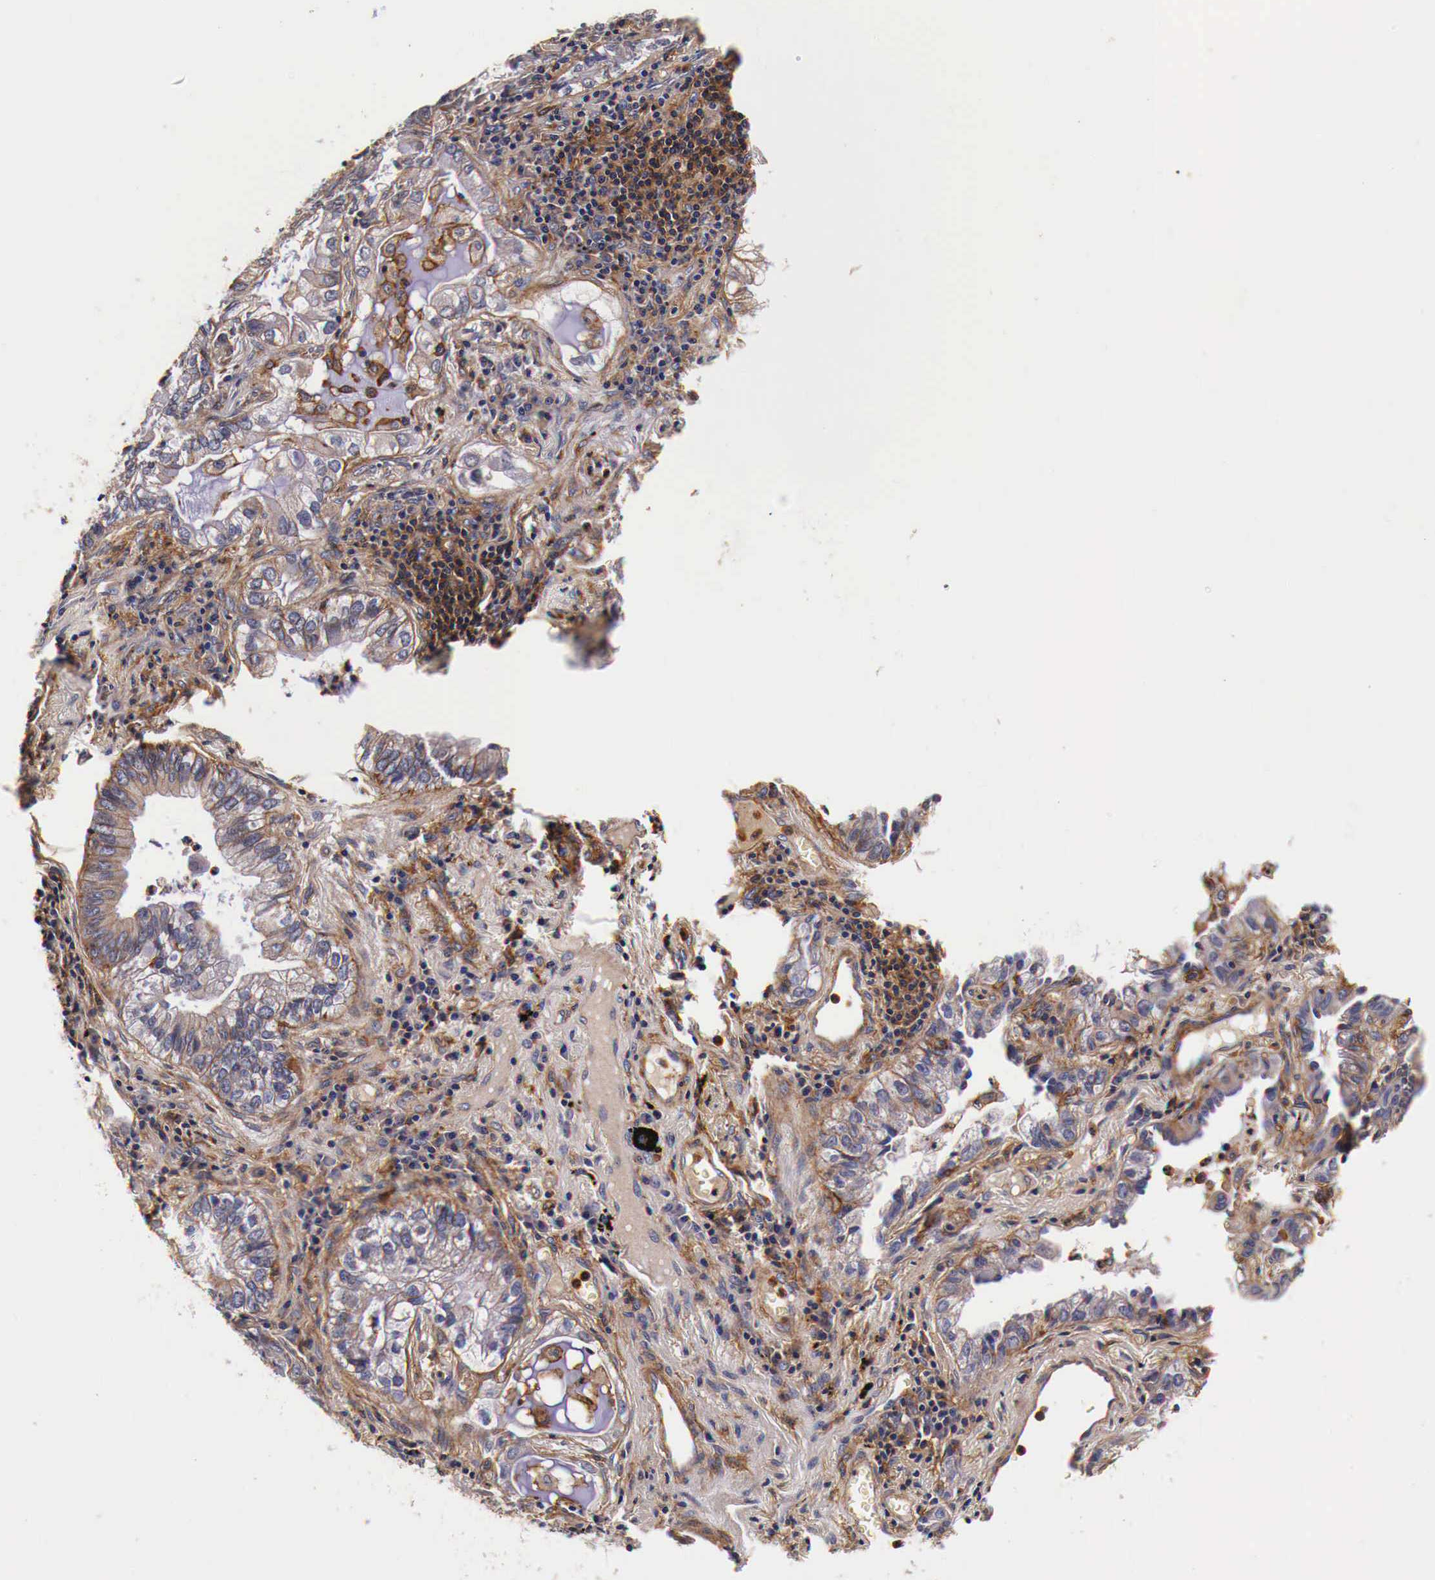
{"staining": {"intensity": "negative", "quantity": "none", "location": "none"}, "tissue": "lung cancer", "cell_type": "Tumor cells", "image_type": "cancer", "snomed": [{"axis": "morphology", "description": "Adenocarcinoma, NOS"}, {"axis": "topography", "description": "Lung"}], "caption": "A photomicrograph of human lung cancer is negative for staining in tumor cells.", "gene": "RP2", "patient": {"sex": "female", "age": 50}}